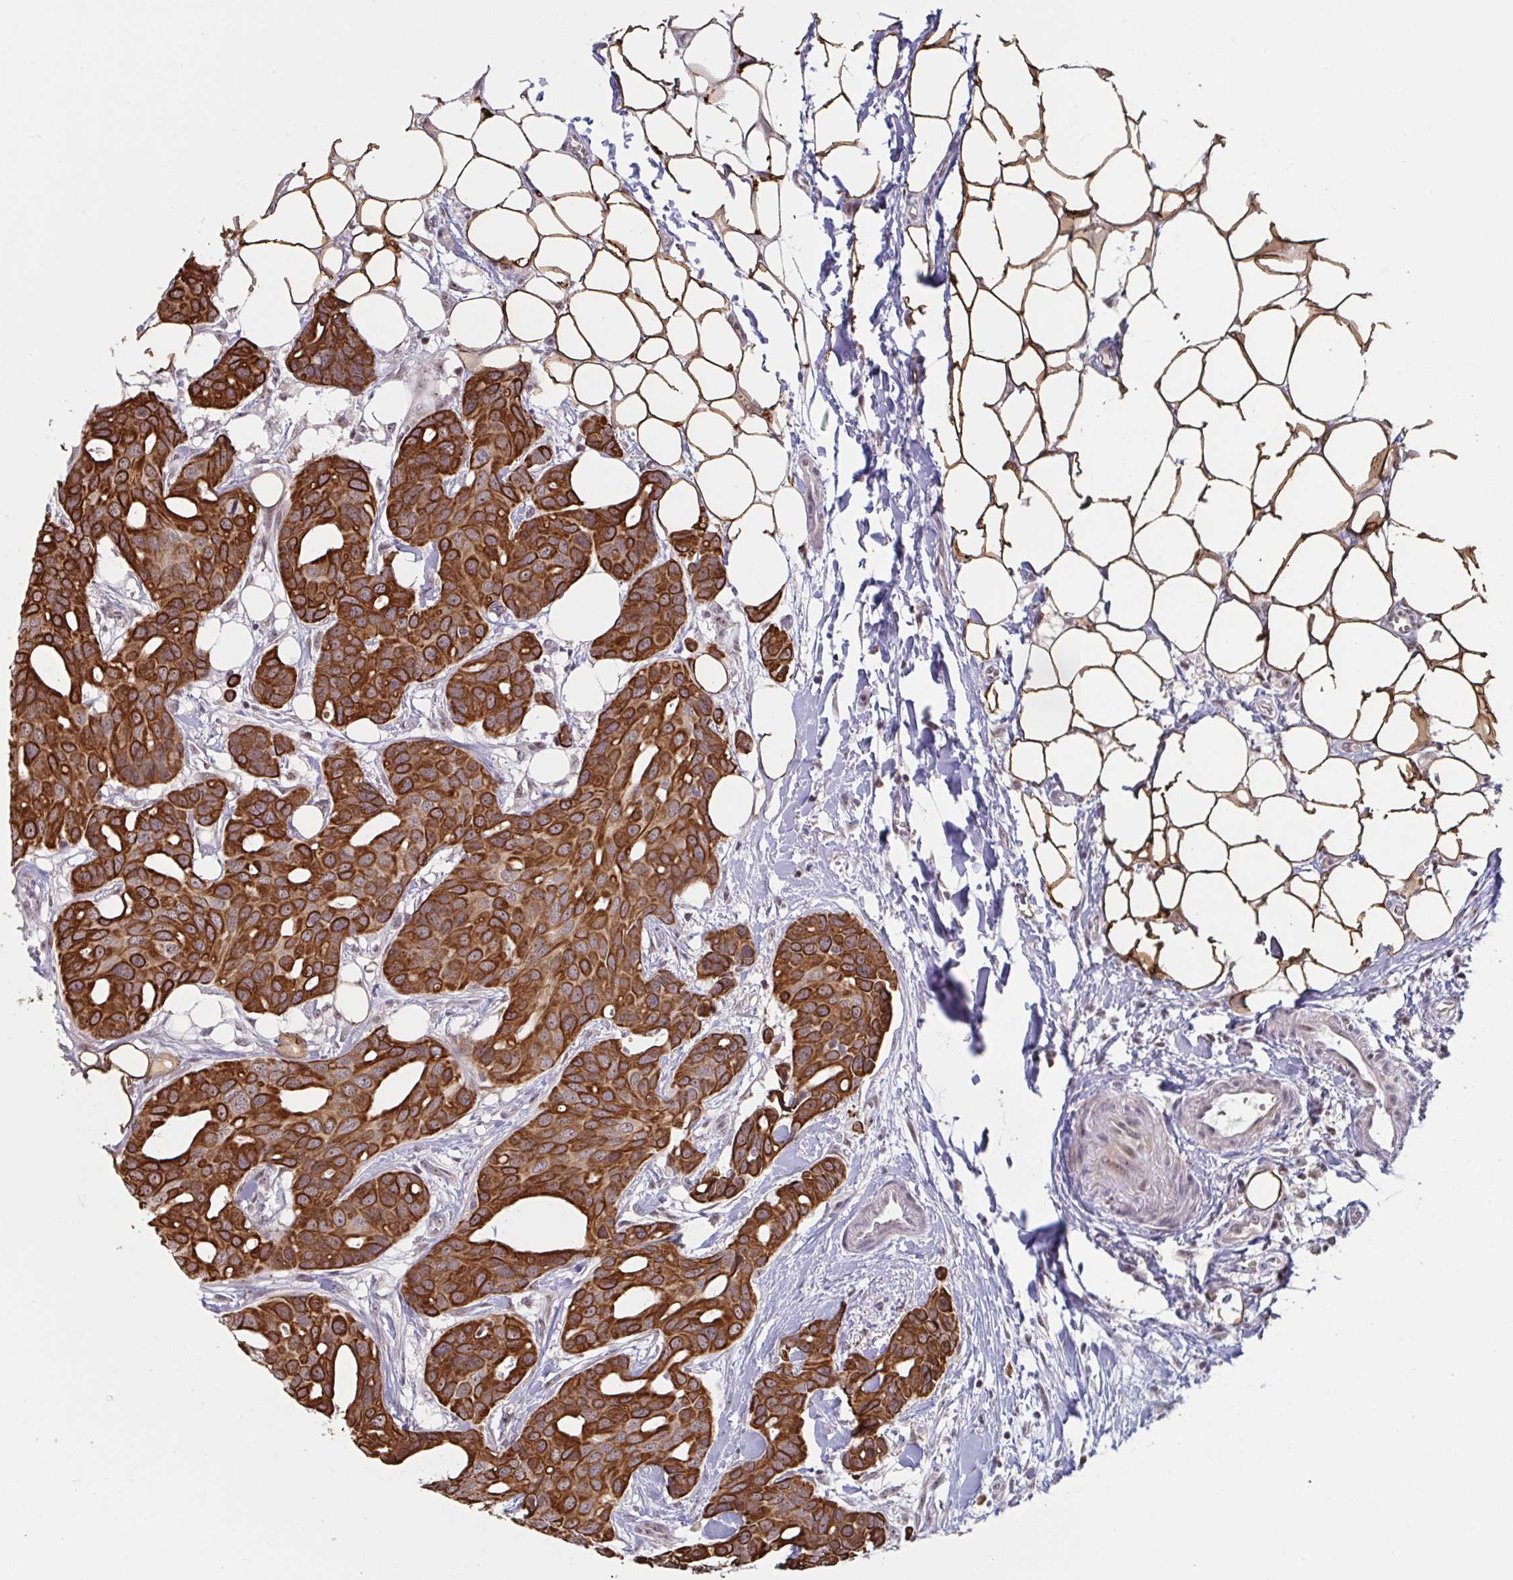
{"staining": {"intensity": "strong", "quantity": ">75%", "location": "cytoplasmic/membranous"}, "tissue": "breast cancer", "cell_type": "Tumor cells", "image_type": "cancer", "snomed": [{"axis": "morphology", "description": "Duct carcinoma"}, {"axis": "topography", "description": "Breast"}], "caption": "Protein expression analysis of infiltrating ductal carcinoma (breast) exhibits strong cytoplasmic/membranous staining in approximately >75% of tumor cells.", "gene": "NLRP13", "patient": {"sex": "female", "age": 54}}